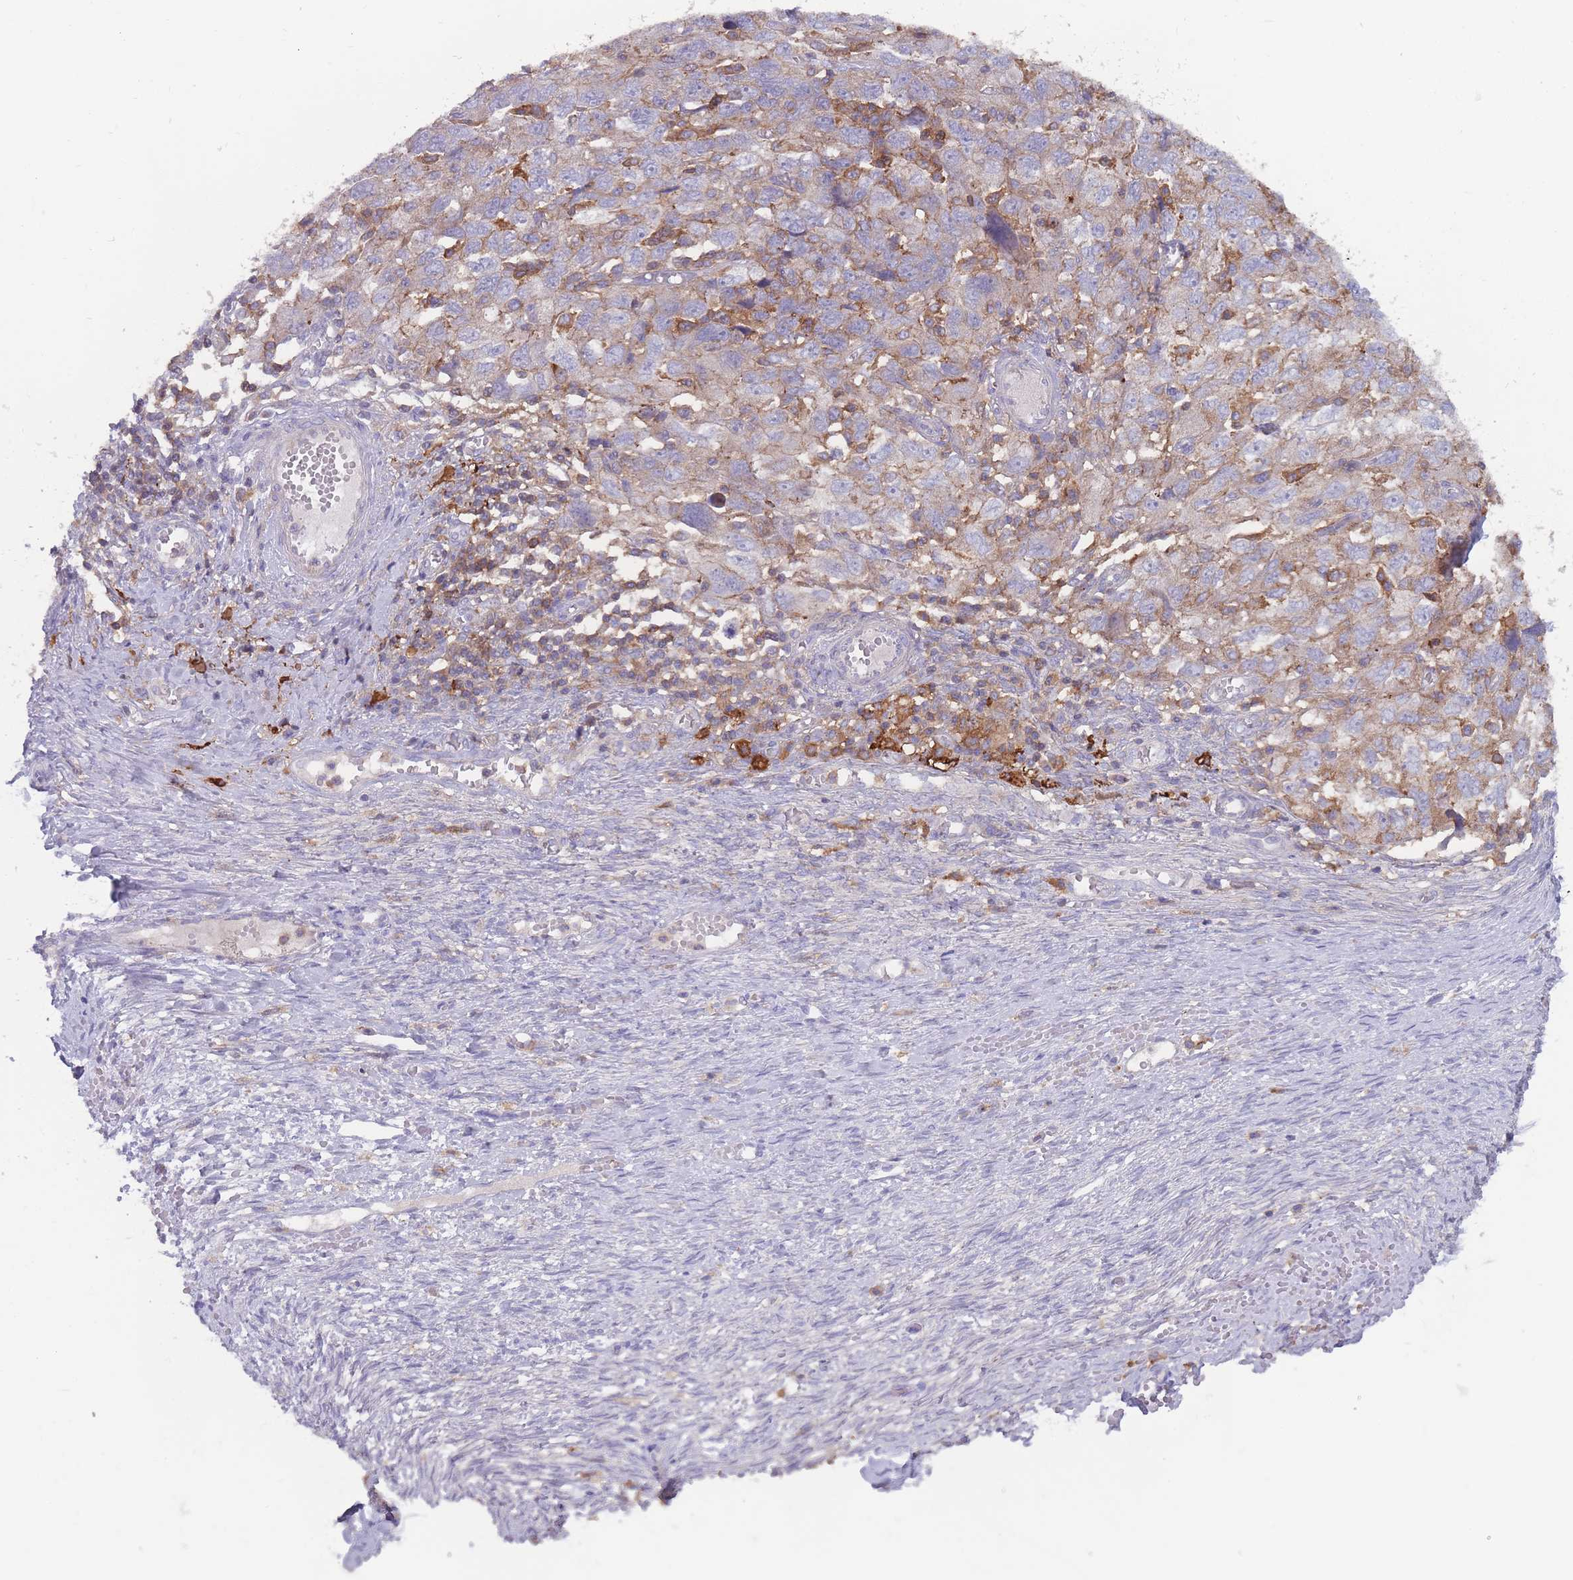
{"staining": {"intensity": "moderate", "quantity": "25%-75%", "location": "cytoplasmic/membranous"}, "tissue": "ovarian cancer", "cell_type": "Tumor cells", "image_type": "cancer", "snomed": [{"axis": "morphology", "description": "Carcinoma, NOS"}, {"axis": "morphology", "description": "Cystadenocarcinoma, serous, NOS"}, {"axis": "topography", "description": "Ovary"}], "caption": "High-magnification brightfield microscopy of serous cystadenocarcinoma (ovarian) stained with DAB (brown) and counterstained with hematoxylin (blue). tumor cells exhibit moderate cytoplasmic/membranous staining is identified in approximately25%-75% of cells.", "gene": "CD33", "patient": {"sex": "female", "age": 69}}